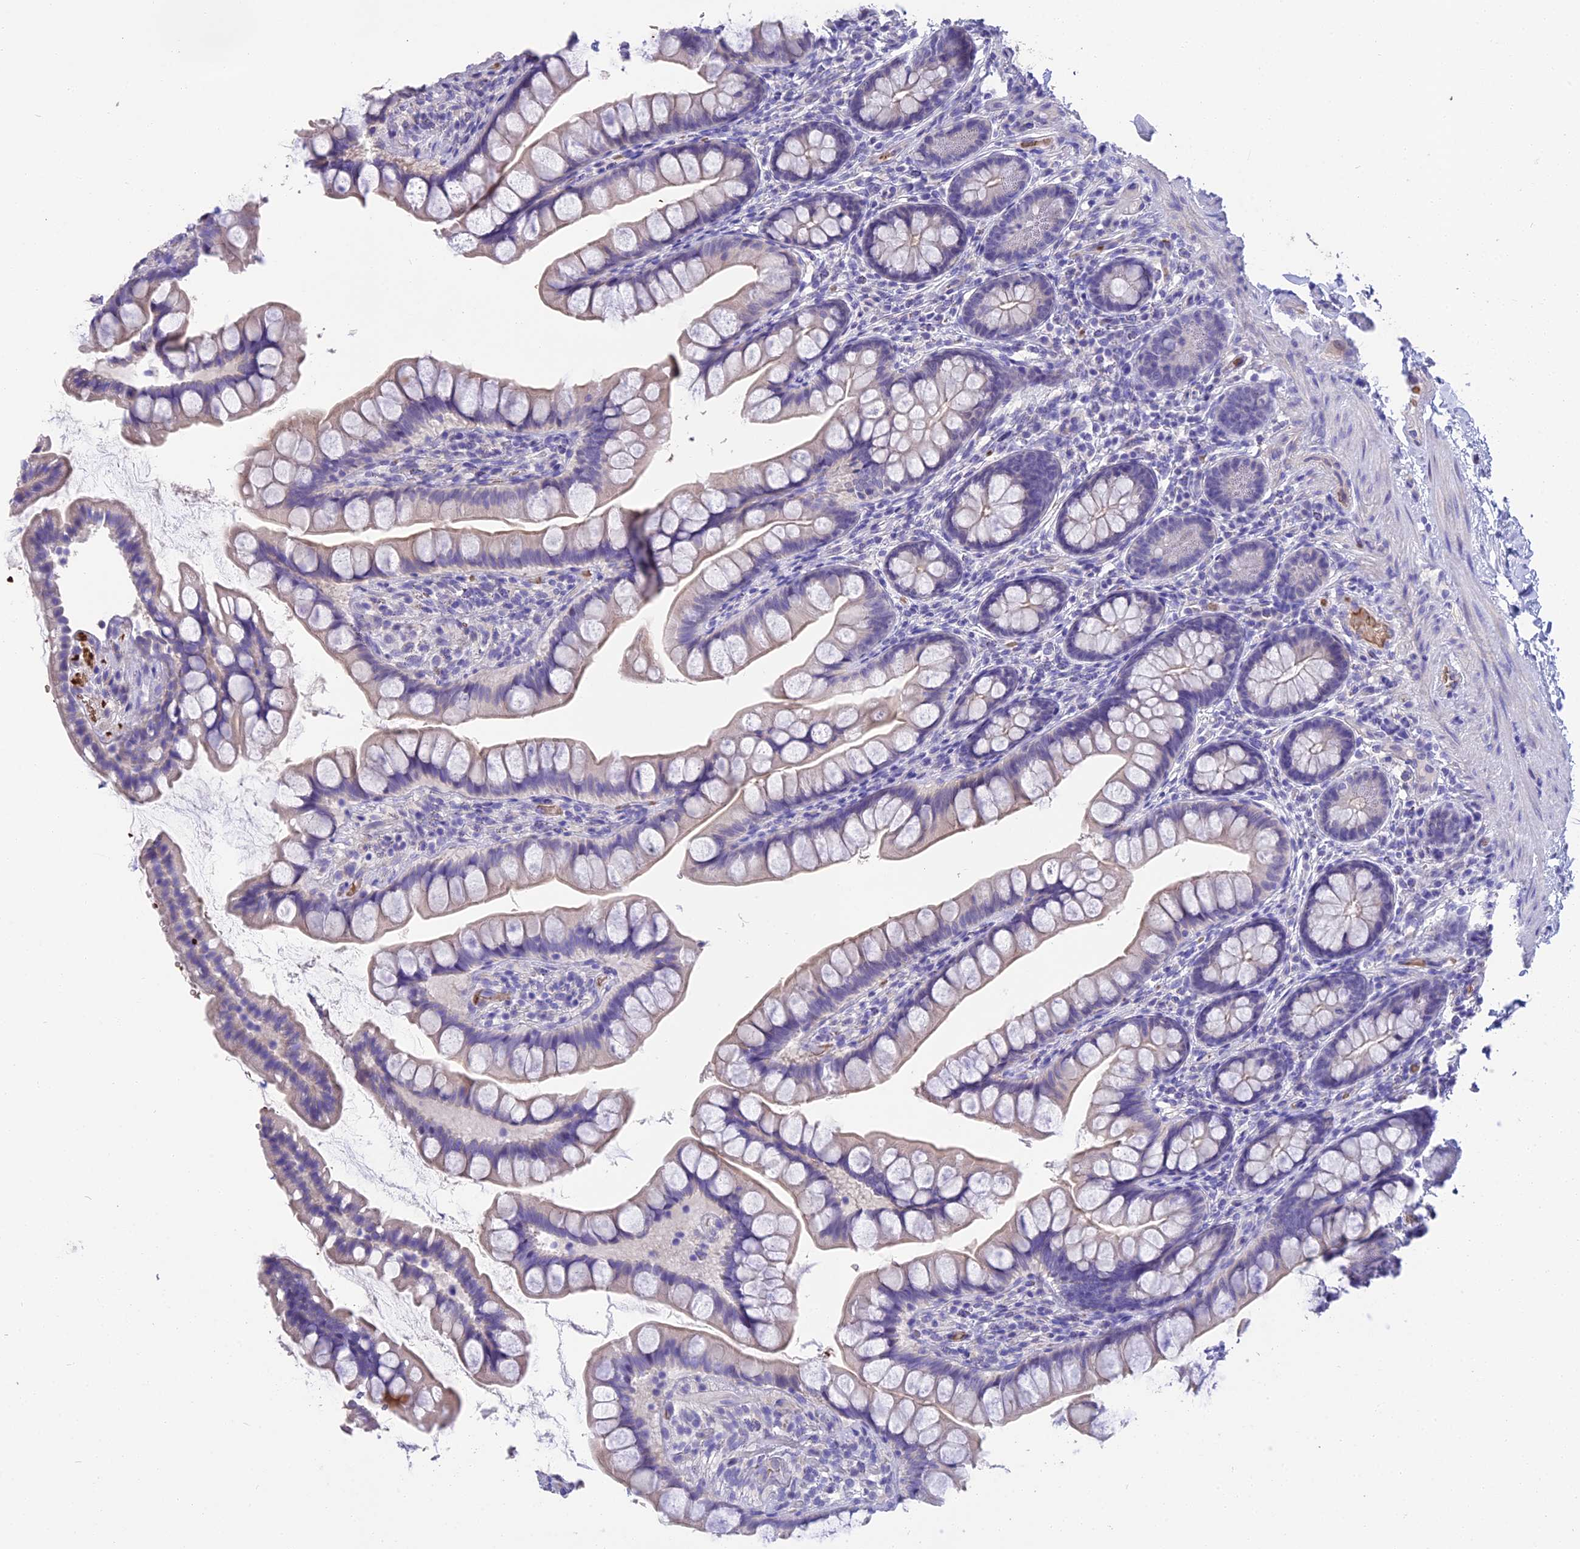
{"staining": {"intensity": "negative", "quantity": "none", "location": "none"}, "tissue": "small intestine", "cell_type": "Glandular cells", "image_type": "normal", "snomed": [{"axis": "morphology", "description": "Normal tissue, NOS"}, {"axis": "topography", "description": "Small intestine"}], "caption": "Immunohistochemistry (IHC) of unremarkable human small intestine reveals no expression in glandular cells.", "gene": "TNNC2", "patient": {"sex": "male", "age": 70}}